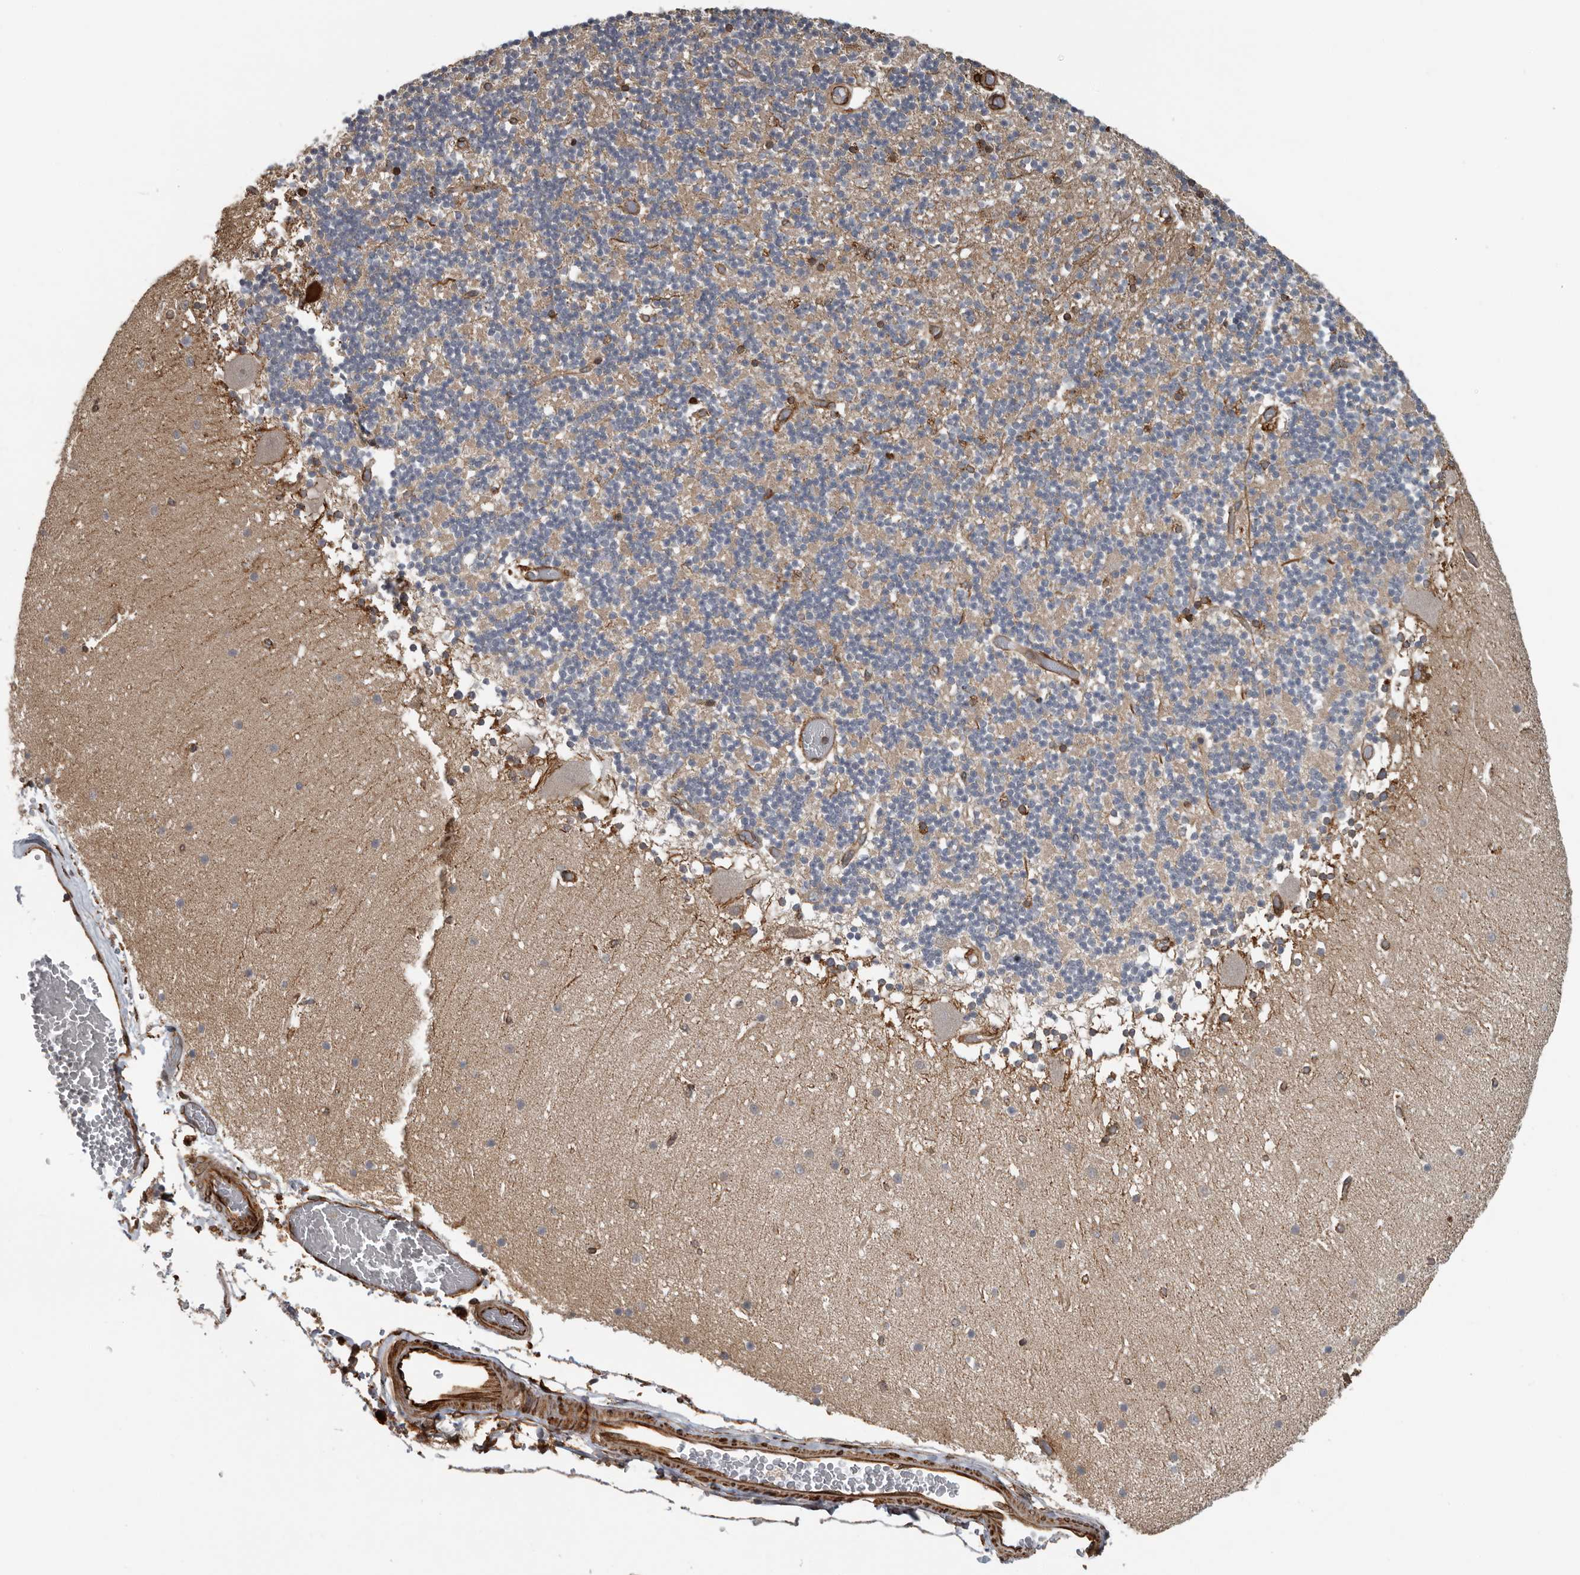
{"staining": {"intensity": "weak", "quantity": "25%-75%", "location": "cytoplasmic/membranous"}, "tissue": "cerebellum", "cell_type": "Cells in granular layer", "image_type": "normal", "snomed": [{"axis": "morphology", "description": "Normal tissue, NOS"}, {"axis": "topography", "description": "Cerebellum"}], "caption": "DAB (3,3'-diaminobenzidine) immunohistochemical staining of benign human cerebellum reveals weak cytoplasmic/membranous protein positivity in approximately 25%-75% of cells in granular layer.", "gene": "CEP350", "patient": {"sex": "female", "age": 28}}